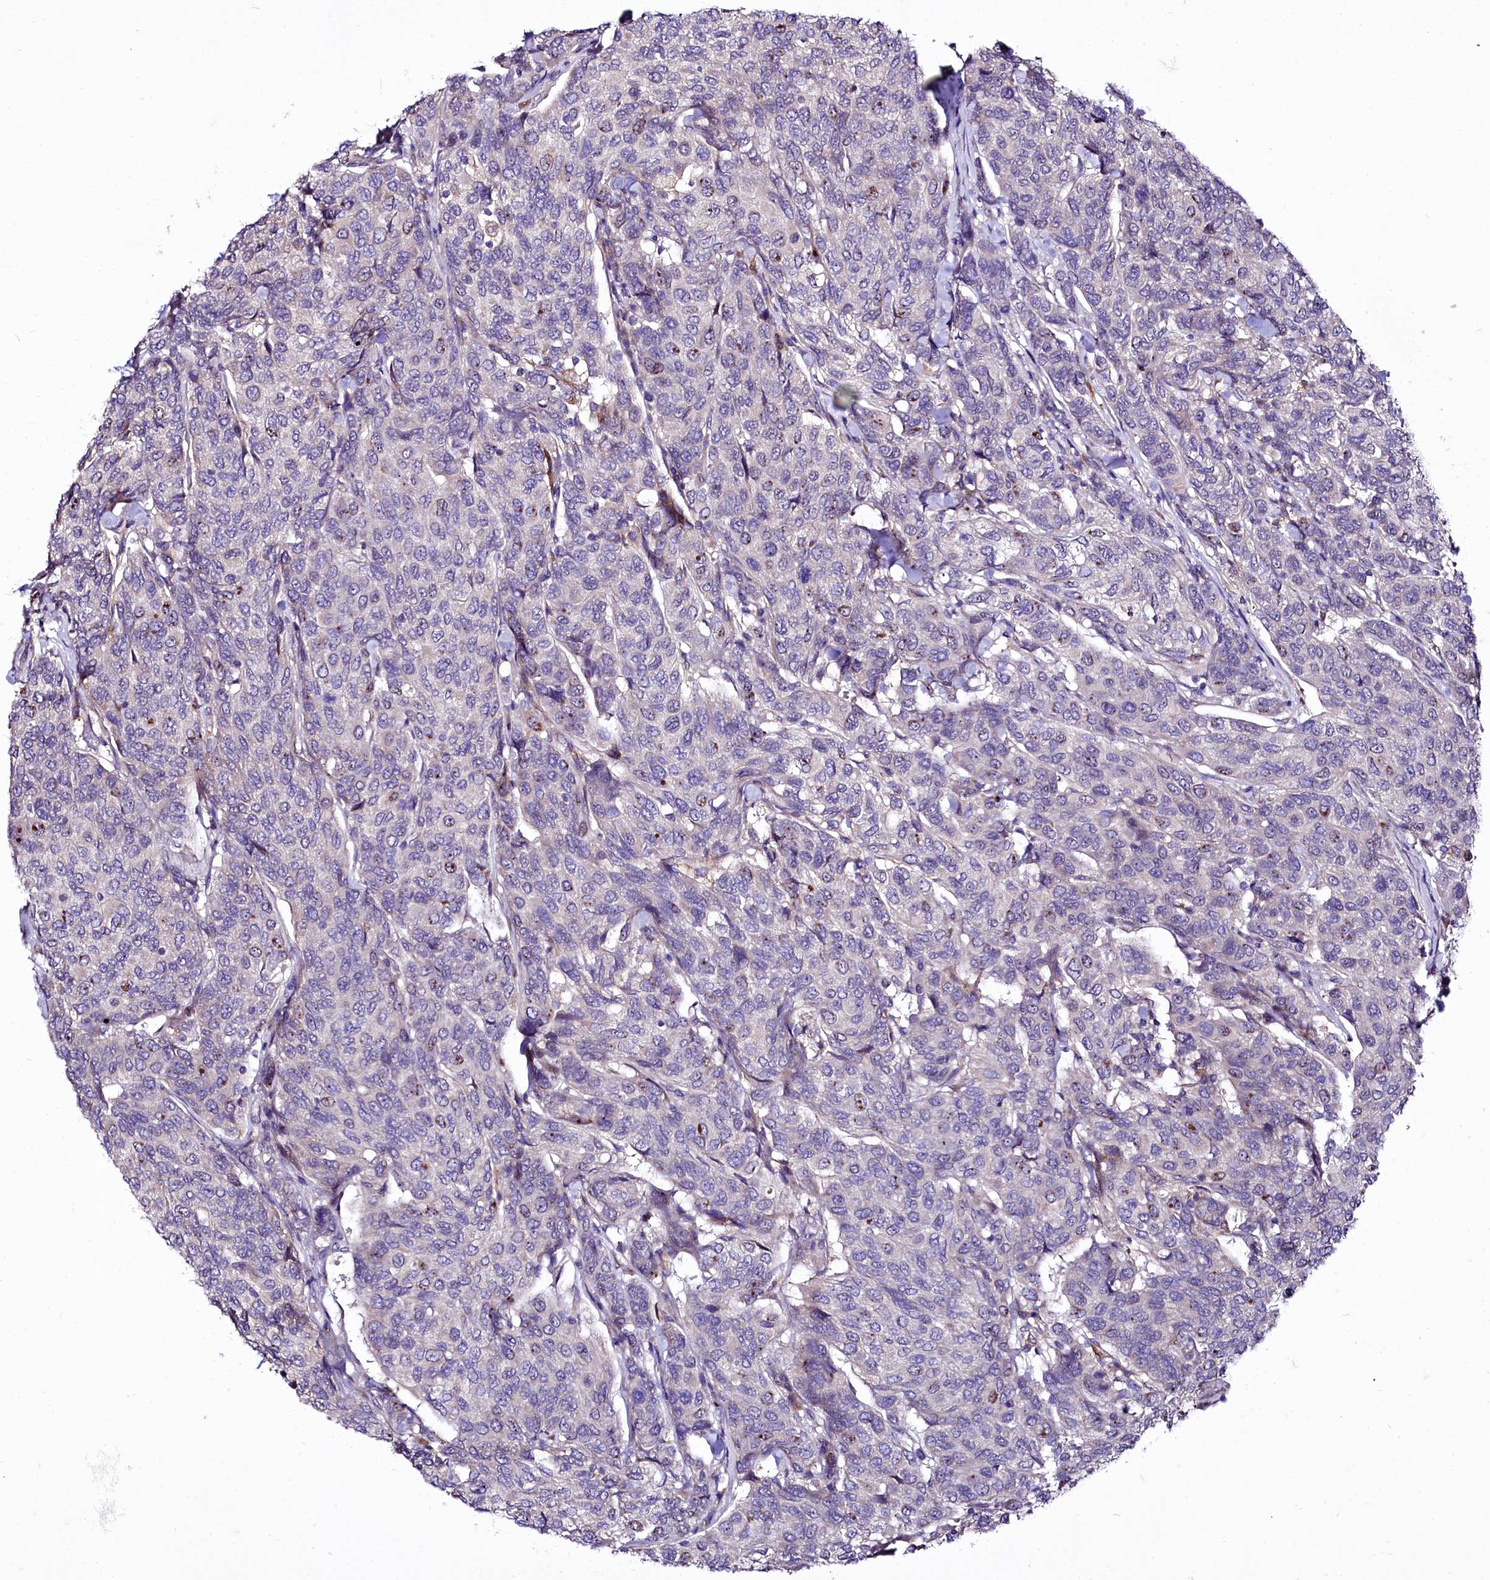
{"staining": {"intensity": "moderate", "quantity": "<25%", "location": "nuclear"}, "tissue": "breast cancer", "cell_type": "Tumor cells", "image_type": "cancer", "snomed": [{"axis": "morphology", "description": "Duct carcinoma"}, {"axis": "topography", "description": "Breast"}], "caption": "An immunohistochemistry photomicrograph of neoplastic tissue is shown. Protein staining in brown labels moderate nuclear positivity in breast intraductal carcinoma within tumor cells.", "gene": "ZC3H12C", "patient": {"sex": "female", "age": 55}}